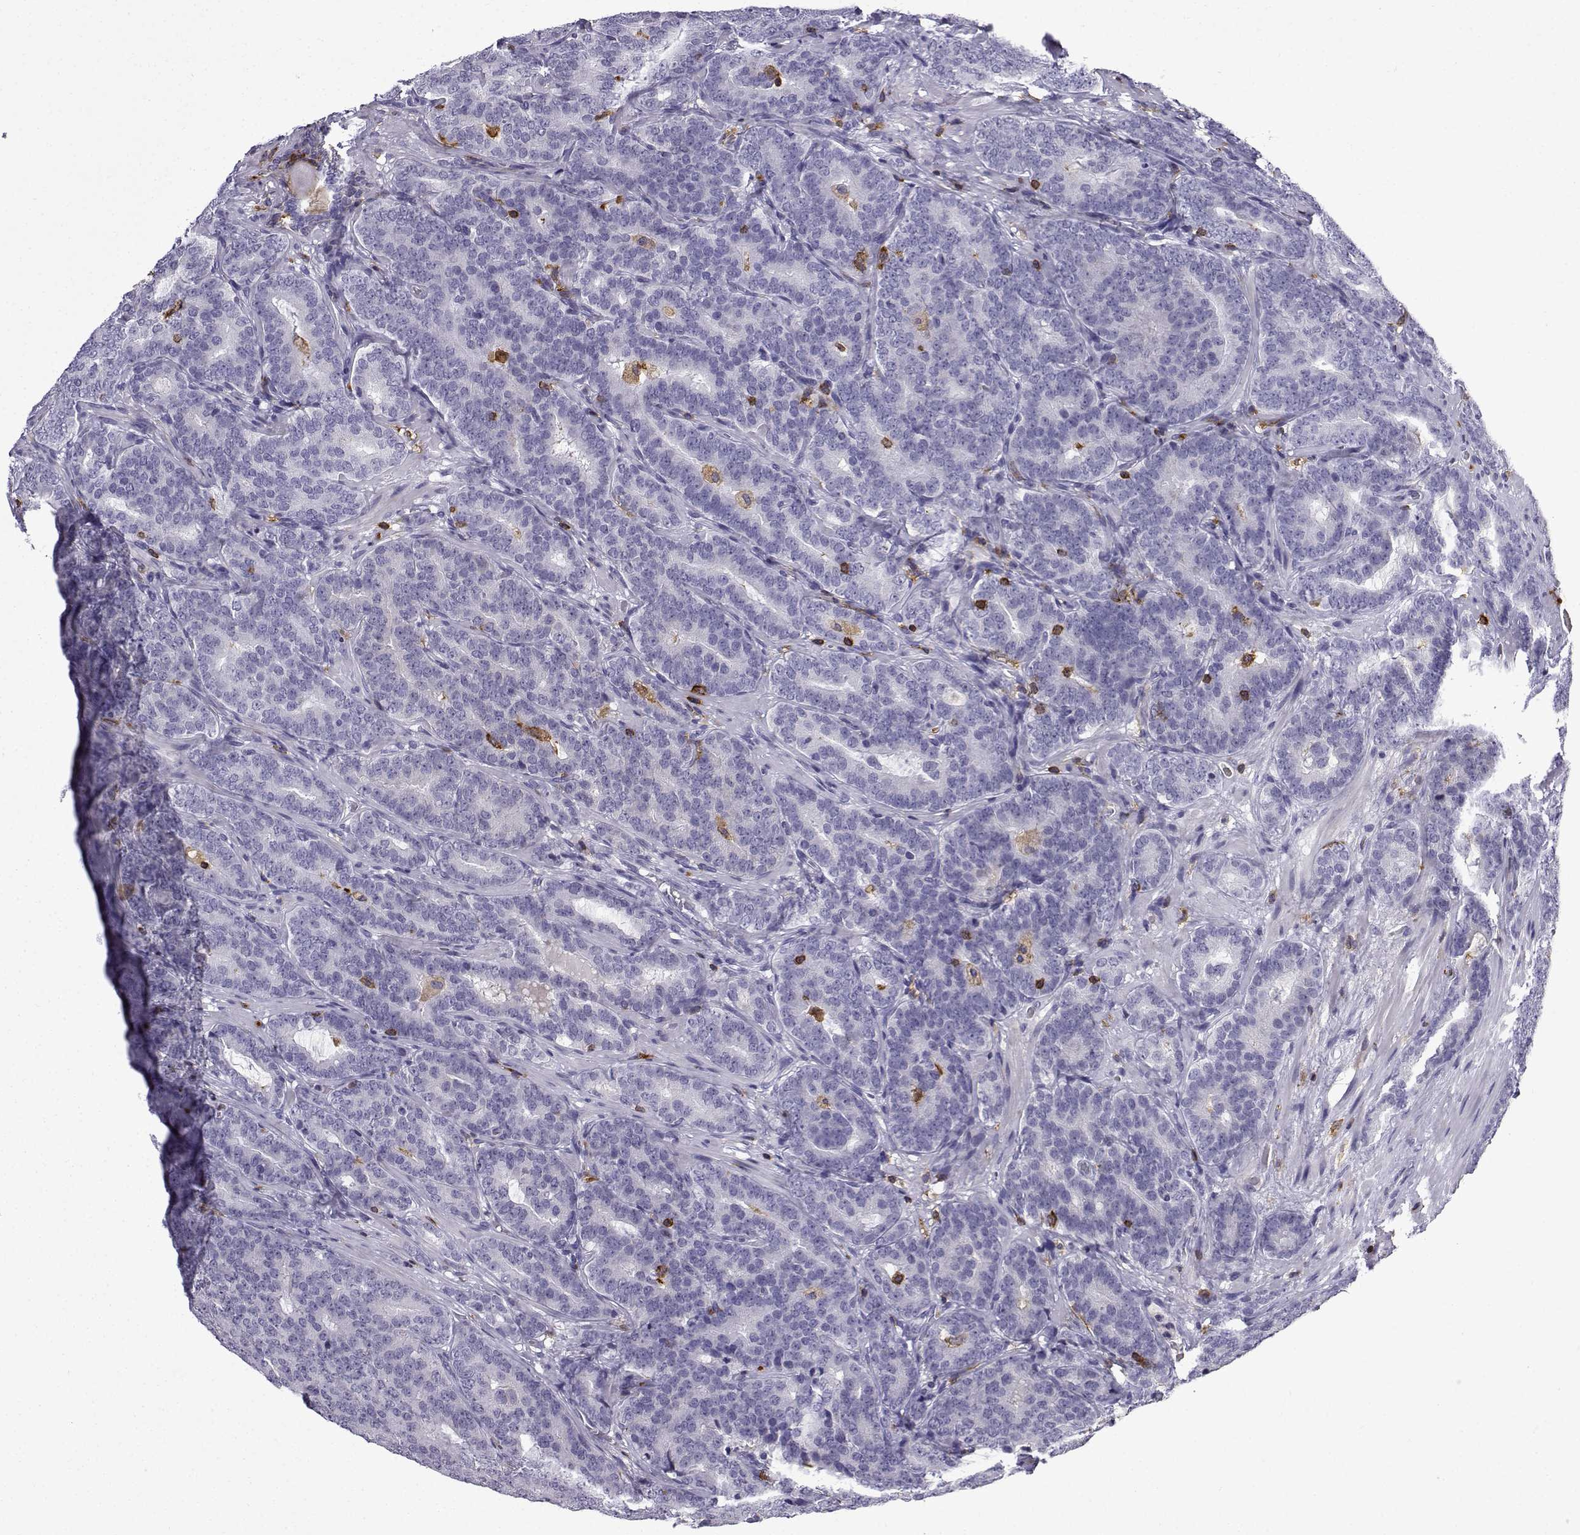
{"staining": {"intensity": "negative", "quantity": "none", "location": "none"}, "tissue": "prostate cancer", "cell_type": "Tumor cells", "image_type": "cancer", "snomed": [{"axis": "morphology", "description": "Adenocarcinoma, NOS"}, {"axis": "topography", "description": "Prostate"}], "caption": "IHC image of neoplastic tissue: human prostate cancer (adenocarcinoma) stained with DAB (3,3'-diaminobenzidine) demonstrates no significant protein staining in tumor cells. (DAB IHC, high magnification).", "gene": "DOCK10", "patient": {"sex": "male", "age": 71}}